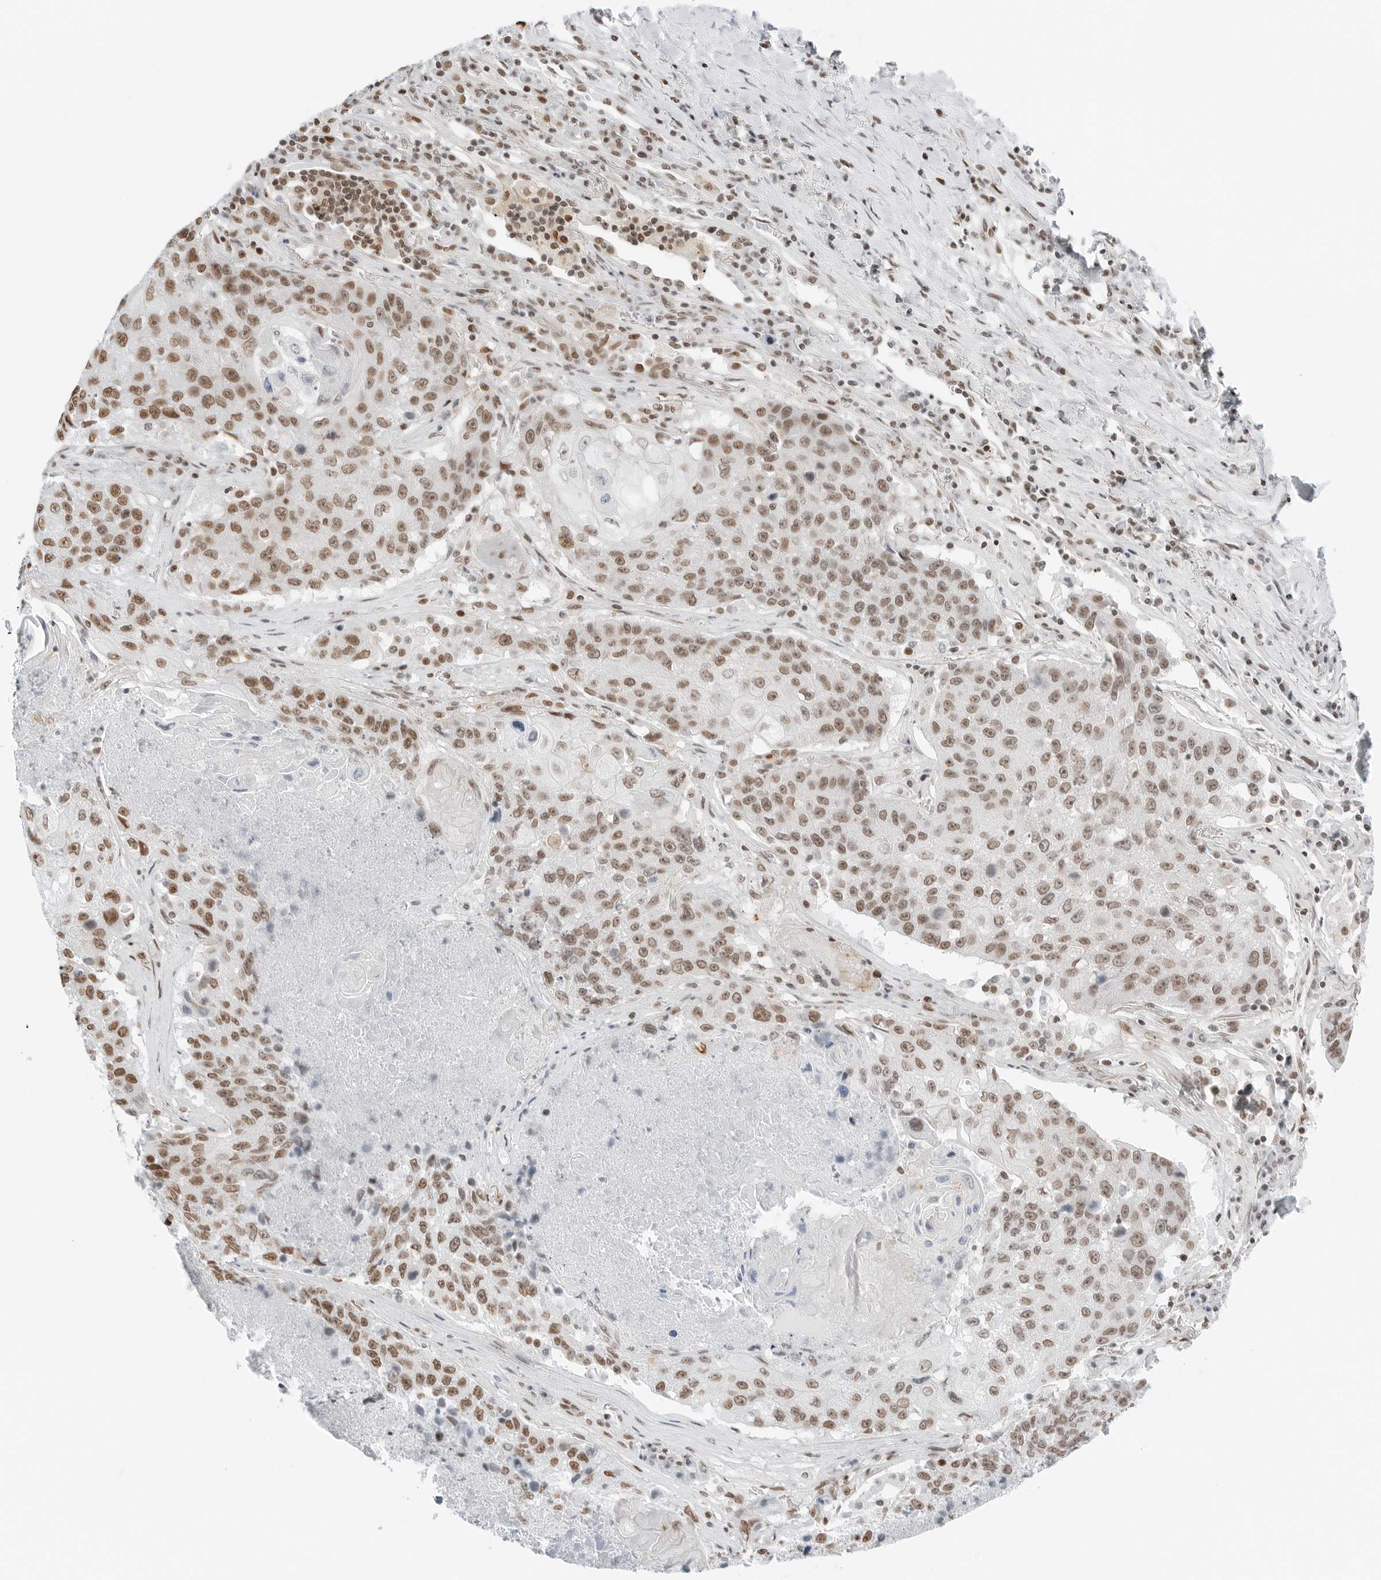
{"staining": {"intensity": "moderate", "quantity": ">75%", "location": "nuclear"}, "tissue": "lung cancer", "cell_type": "Tumor cells", "image_type": "cancer", "snomed": [{"axis": "morphology", "description": "Squamous cell carcinoma, NOS"}, {"axis": "topography", "description": "Lung"}], "caption": "The histopathology image exhibits immunohistochemical staining of lung squamous cell carcinoma. There is moderate nuclear positivity is seen in about >75% of tumor cells.", "gene": "CRTC2", "patient": {"sex": "male", "age": 61}}